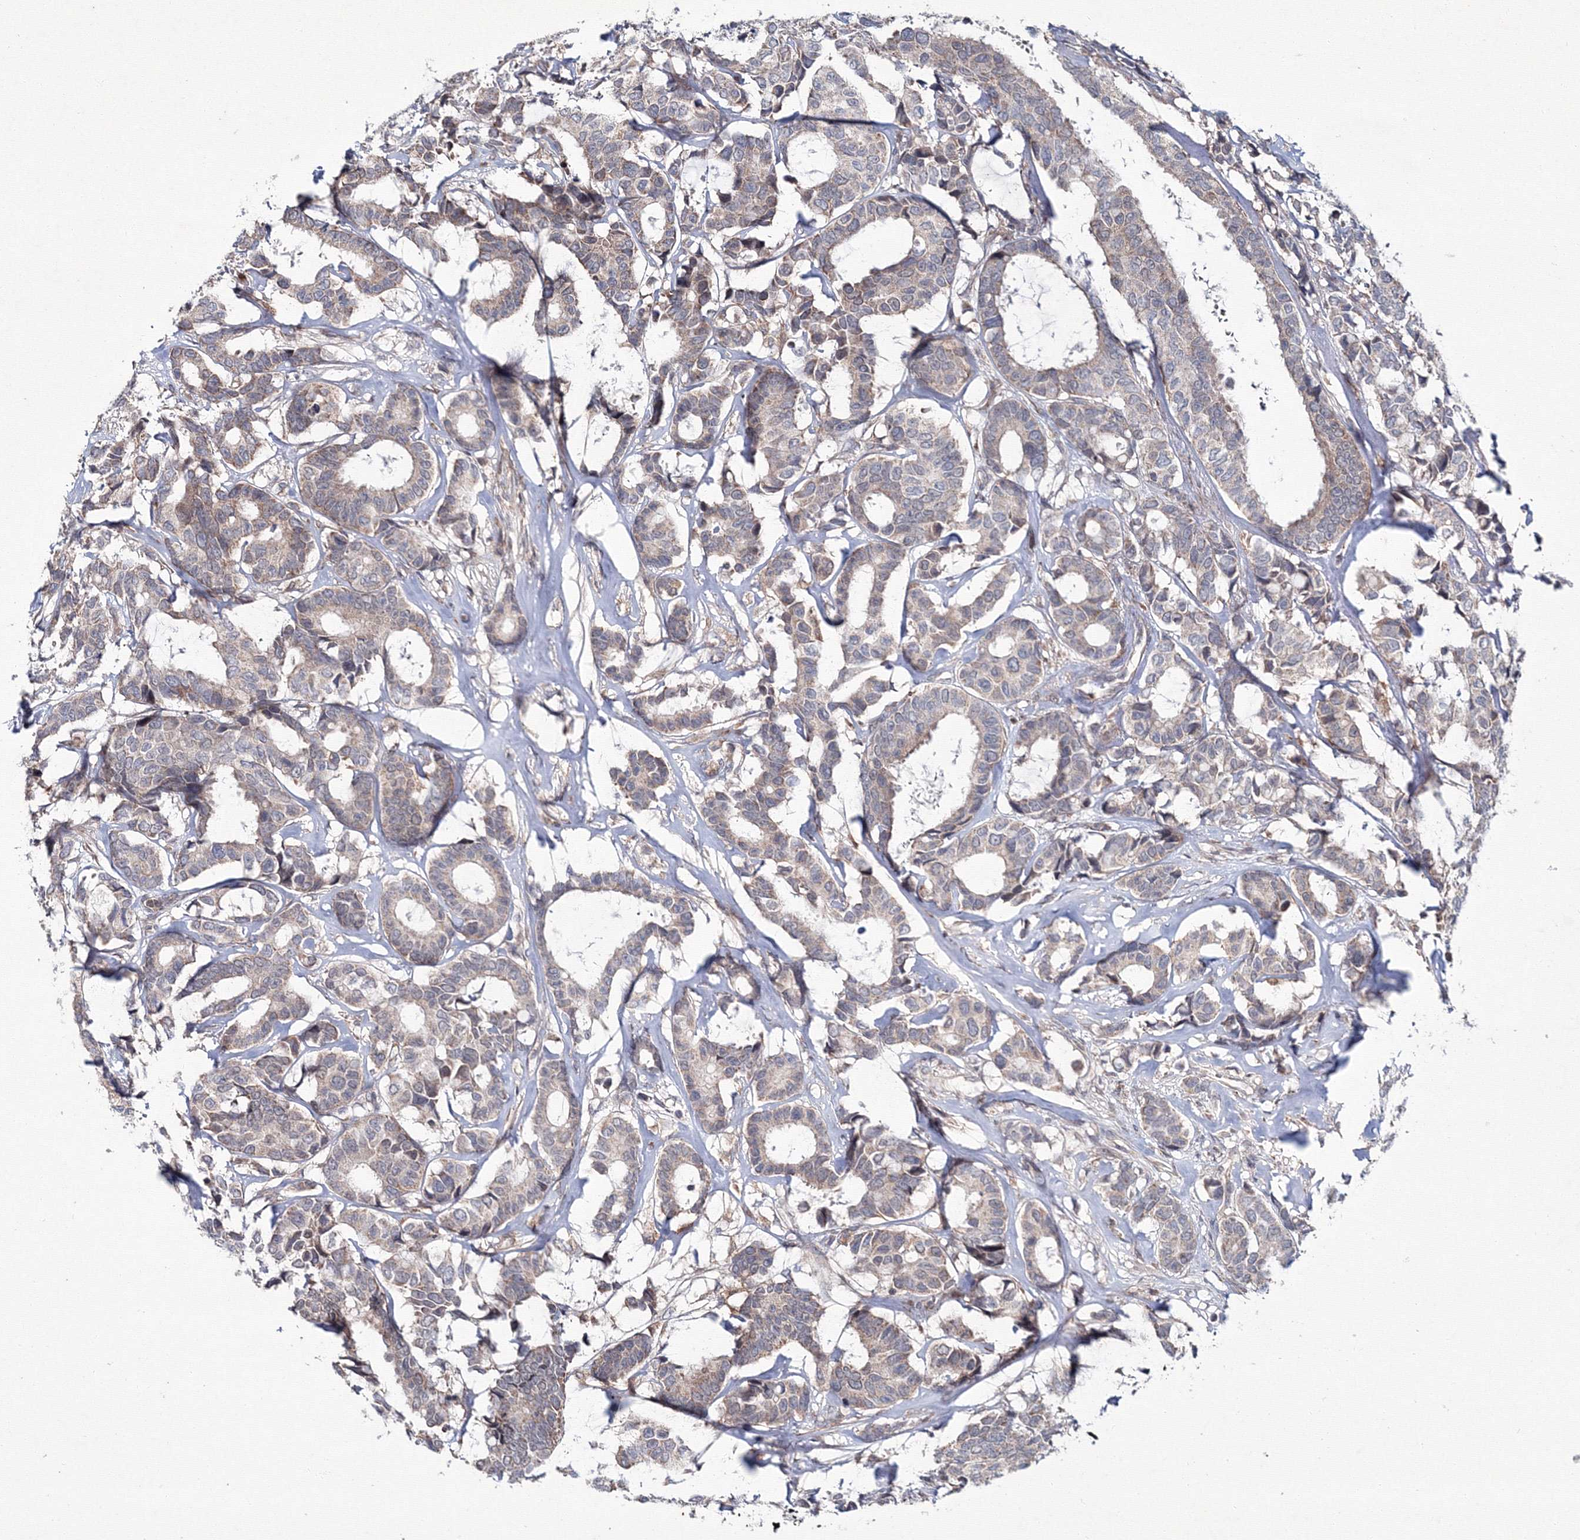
{"staining": {"intensity": "weak", "quantity": "25%-75%", "location": "cytoplasmic/membranous"}, "tissue": "breast cancer", "cell_type": "Tumor cells", "image_type": "cancer", "snomed": [{"axis": "morphology", "description": "Duct carcinoma"}, {"axis": "topography", "description": "Breast"}], "caption": "Breast infiltrating ductal carcinoma stained with a brown dye demonstrates weak cytoplasmic/membranous positive staining in about 25%-75% of tumor cells.", "gene": "MKRN2", "patient": {"sex": "female", "age": 87}}